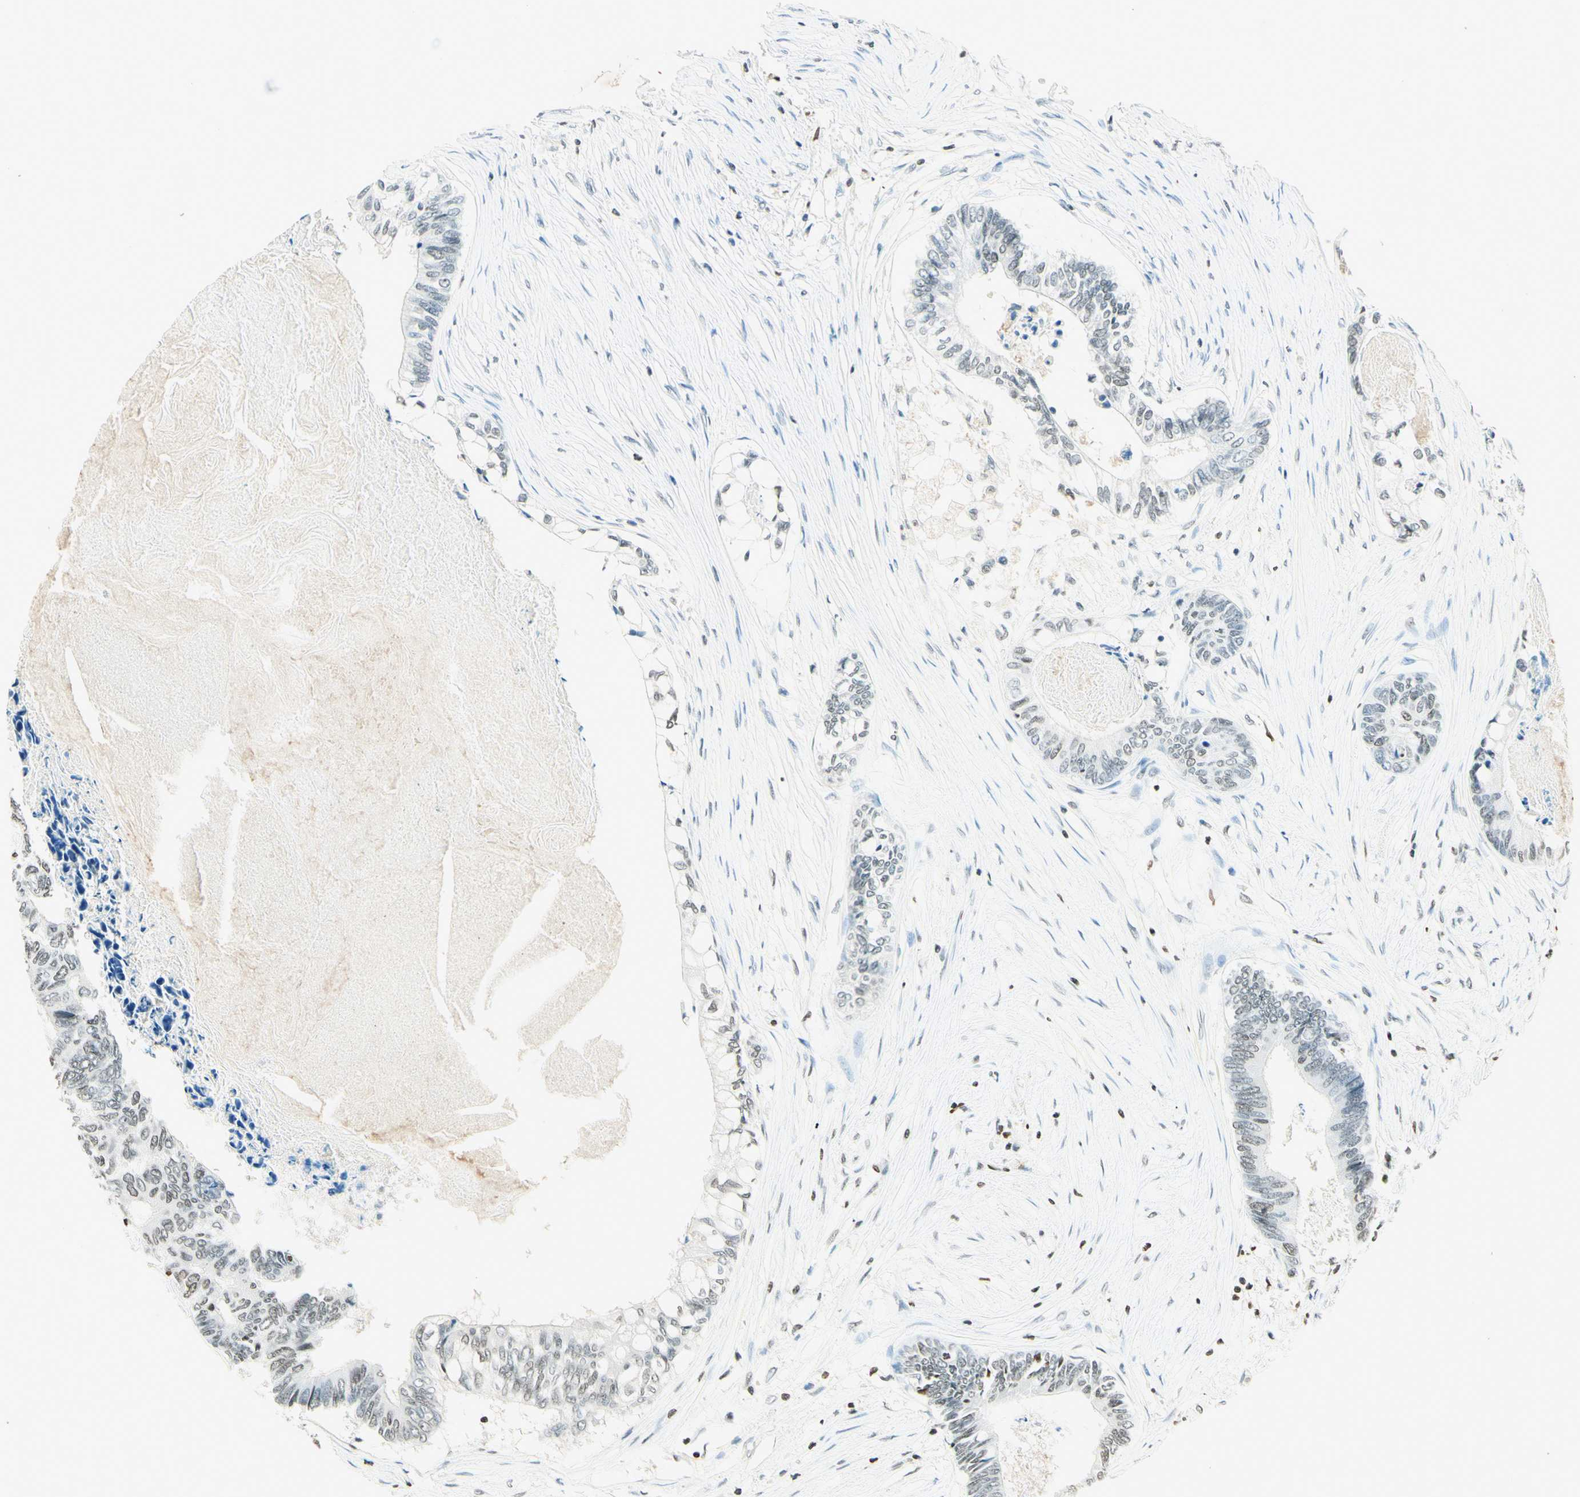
{"staining": {"intensity": "weak", "quantity": "25%-75%", "location": "nuclear"}, "tissue": "colorectal cancer", "cell_type": "Tumor cells", "image_type": "cancer", "snomed": [{"axis": "morphology", "description": "Adenocarcinoma, NOS"}, {"axis": "topography", "description": "Rectum"}], "caption": "Adenocarcinoma (colorectal) stained for a protein (brown) shows weak nuclear positive staining in about 25%-75% of tumor cells.", "gene": "MSH2", "patient": {"sex": "male", "age": 63}}